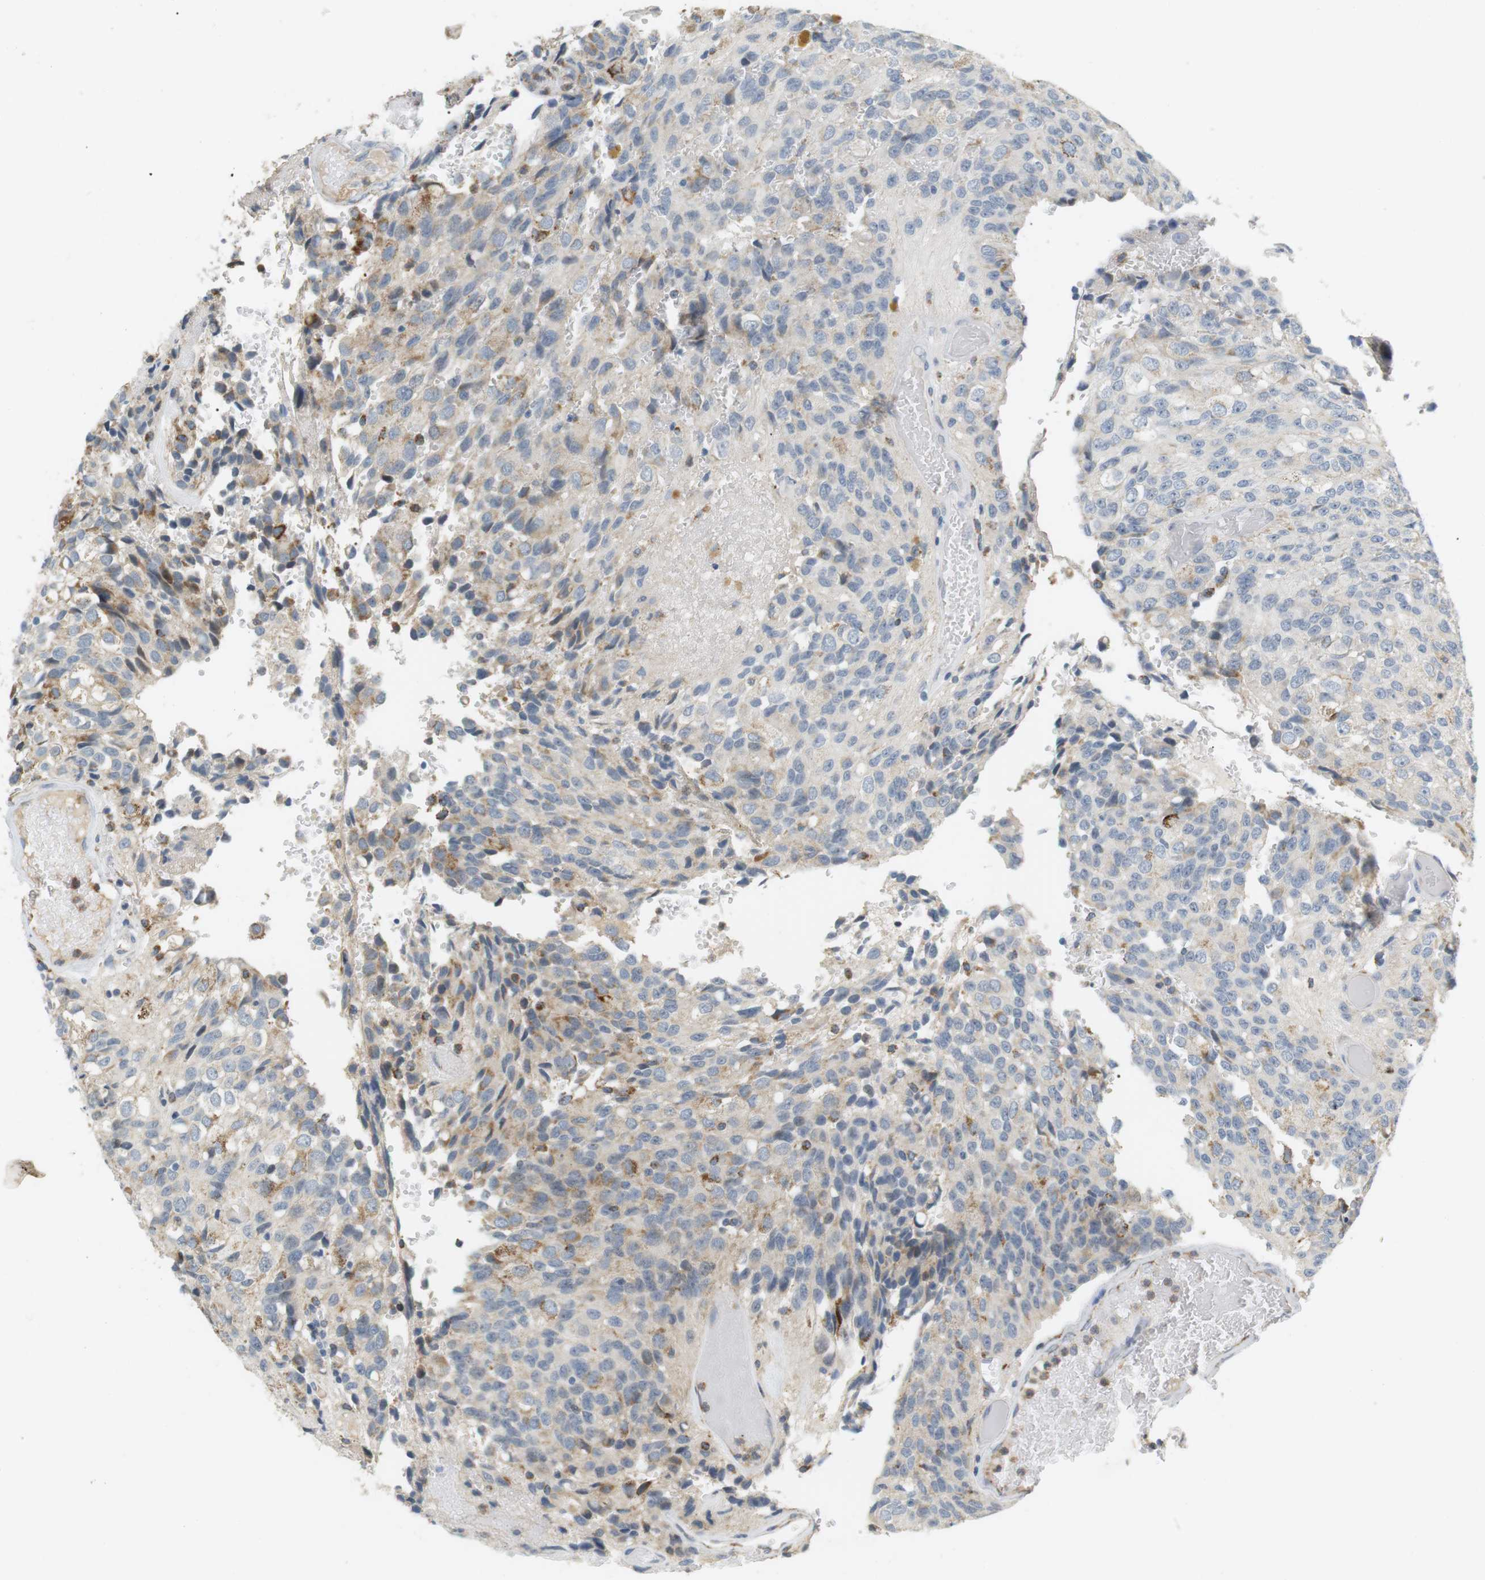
{"staining": {"intensity": "moderate", "quantity": "<25%", "location": "cytoplasmic/membranous"}, "tissue": "glioma", "cell_type": "Tumor cells", "image_type": "cancer", "snomed": [{"axis": "morphology", "description": "Glioma, malignant, High grade"}, {"axis": "topography", "description": "Brain"}], "caption": "IHC (DAB (3,3'-diaminobenzidine)) staining of human glioma displays moderate cytoplasmic/membranous protein positivity in approximately <25% of tumor cells.", "gene": "CD300E", "patient": {"sex": "male", "age": 32}}